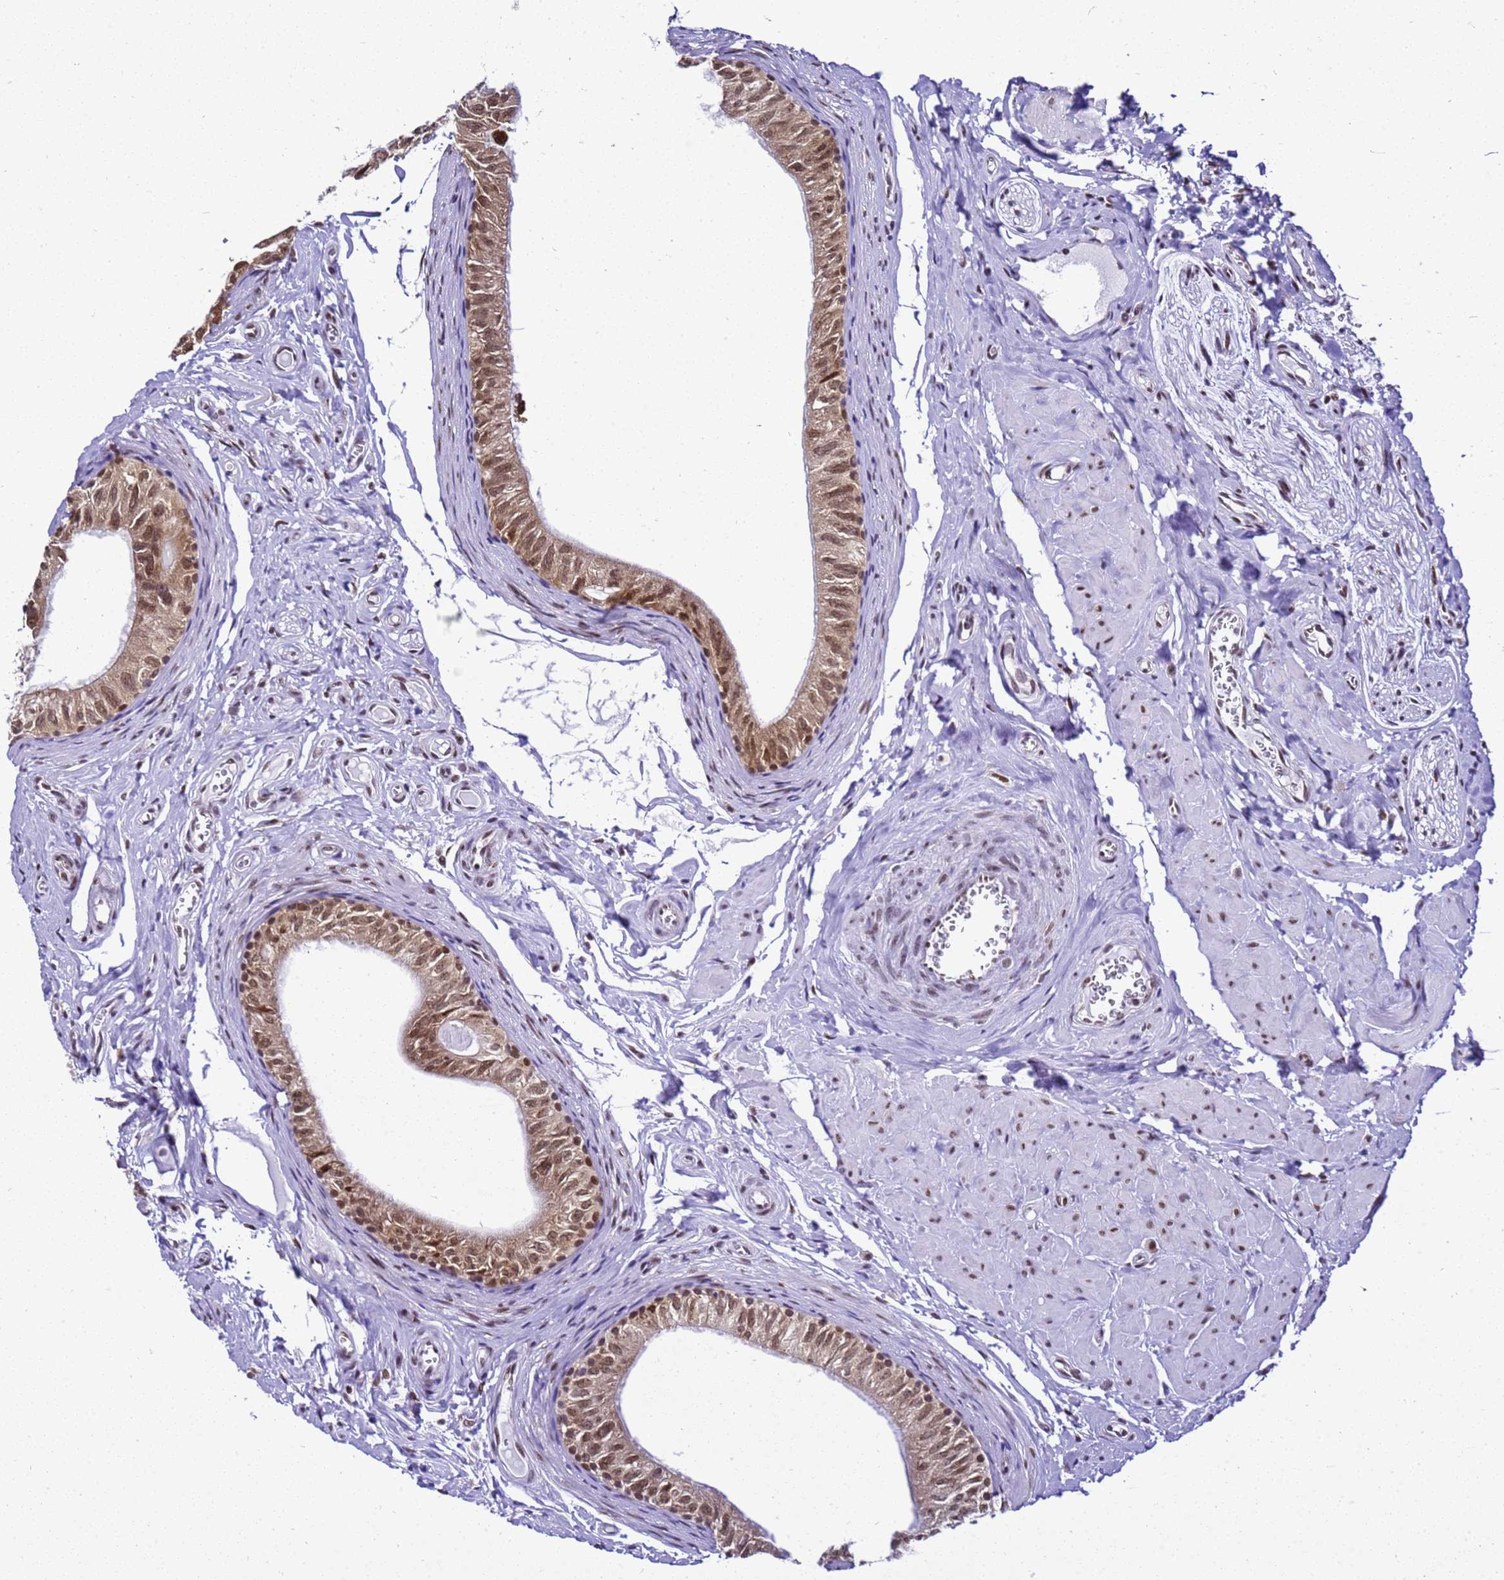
{"staining": {"intensity": "moderate", "quantity": ">75%", "location": "cytoplasmic/membranous,nuclear"}, "tissue": "epididymis", "cell_type": "Glandular cells", "image_type": "normal", "snomed": [{"axis": "morphology", "description": "Normal tissue, NOS"}, {"axis": "topography", "description": "Epididymis"}], "caption": "This is an image of immunohistochemistry (IHC) staining of benign epididymis, which shows moderate expression in the cytoplasmic/membranous,nuclear of glandular cells.", "gene": "SMN1", "patient": {"sex": "male", "age": 42}}